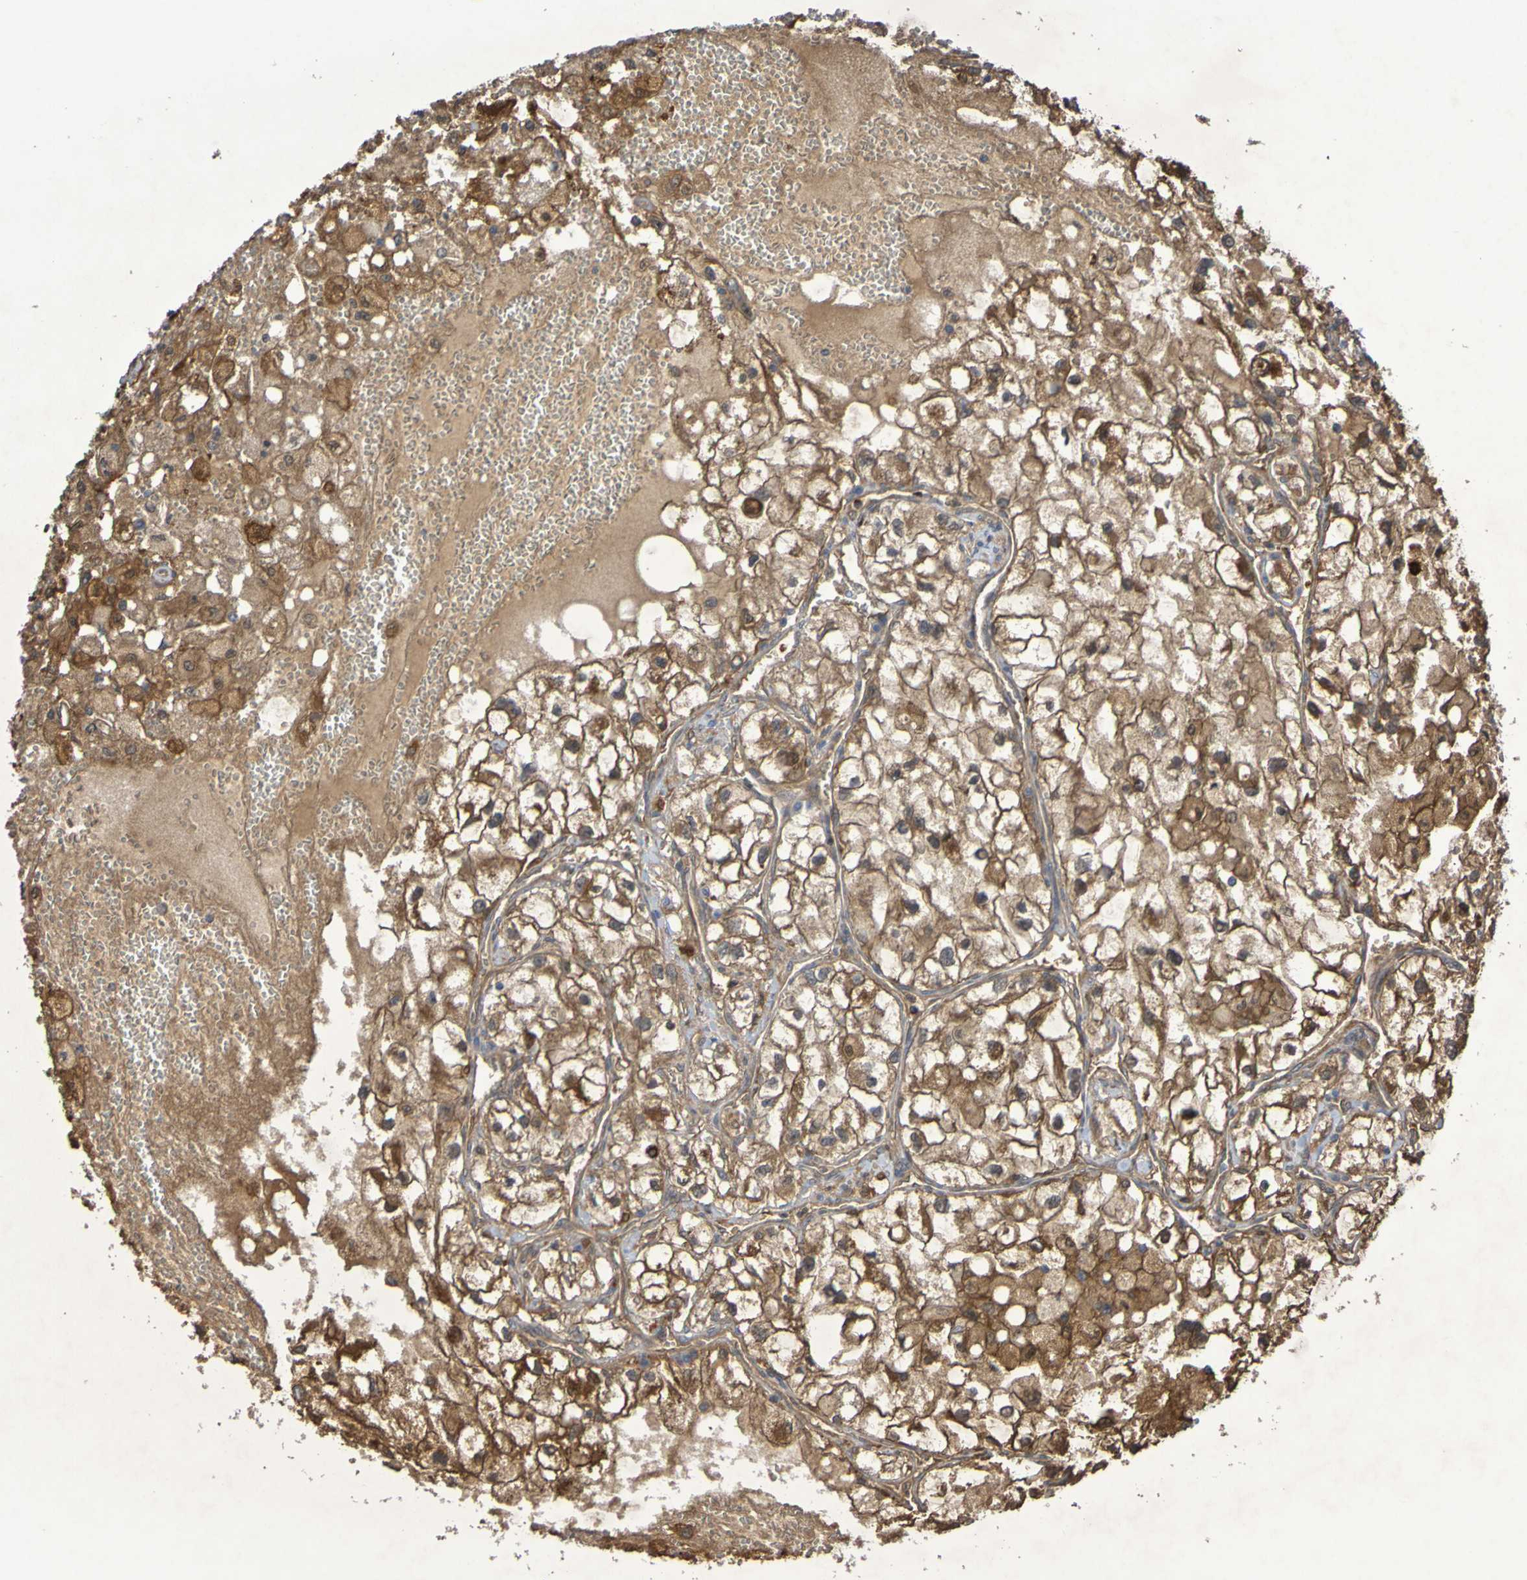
{"staining": {"intensity": "moderate", "quantity": ">75%", "location": "cytoplasmic/membranous"}, "tissue": "renal cancer", "cell_type": "Tumor cells", "image_type": "cancer", "snomed": [{"axis": "morphology", "description": "Adenocarcinoma, NOS"}, {"axis": "topography", "description": "Kidney"}], "caption": "Immunohistochemical staining of human renal cancer (adenocarcinoma) shows medium levels of moderate cytoplasmic/membranous protein positivity in about >75% of tumor cells. Nuclei are stained in blue.", "gene": "SERPINB6", "patient": {"sex": "female", "age": 70}}